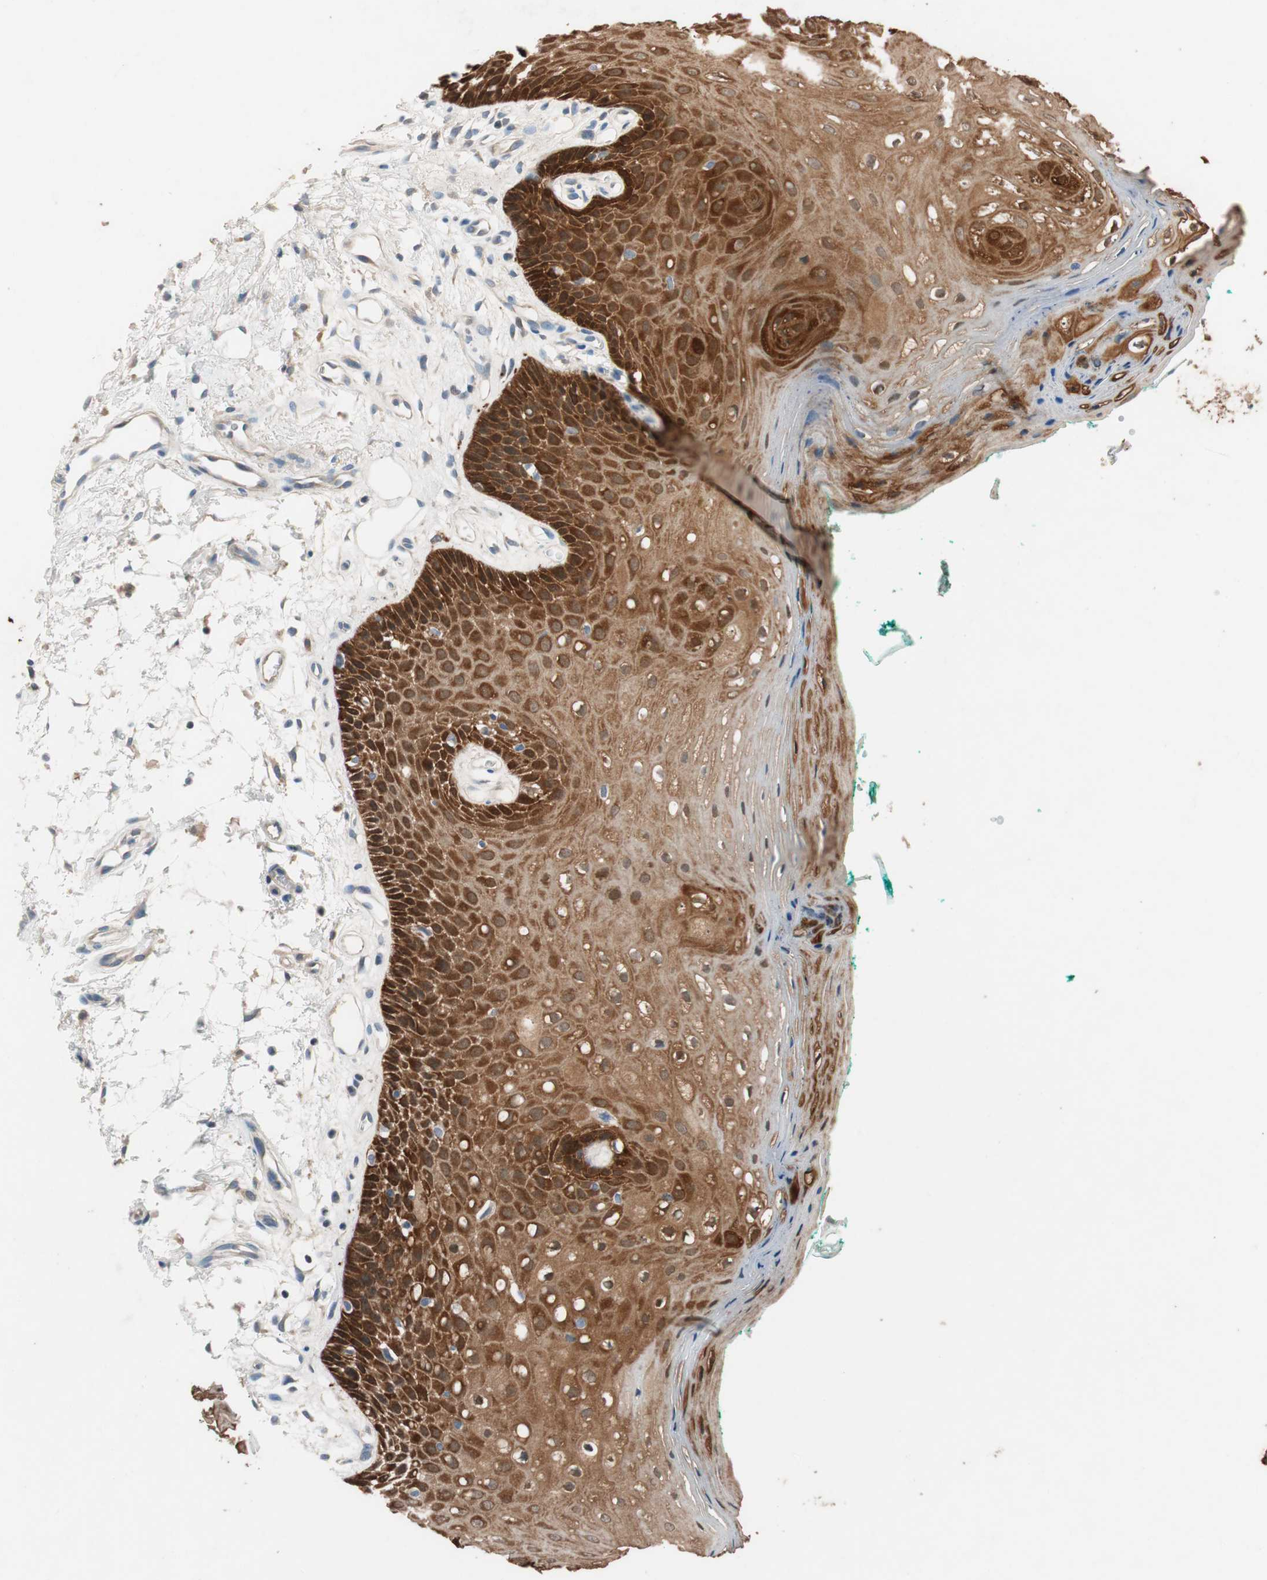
{"staining": {"intensity": "strong", "quantity": ">75%", "location": "cytoplasmic/membranous"}, "tissue": "oral mucosa", "cell_type": "Squamous epithelial cells", "image_type": "normal", "snomed": [{"axis": "morphology", "description": "Normal tissue, NOS"}, {"axis": "topography", "description": "Skeletal muscle"}, {"axis": "topography", "description": "Oral tissue"}, {"axis": "topography", "description": "Peripheral nerve tissue"}], "caption": "Normal oral mucosa demonstrates strong cytoplasmic/membranous expression in about >75% of squamous epithelial cells.", "gene": "SERPINB5", "patient": {"sex": "female", "age": 84}}